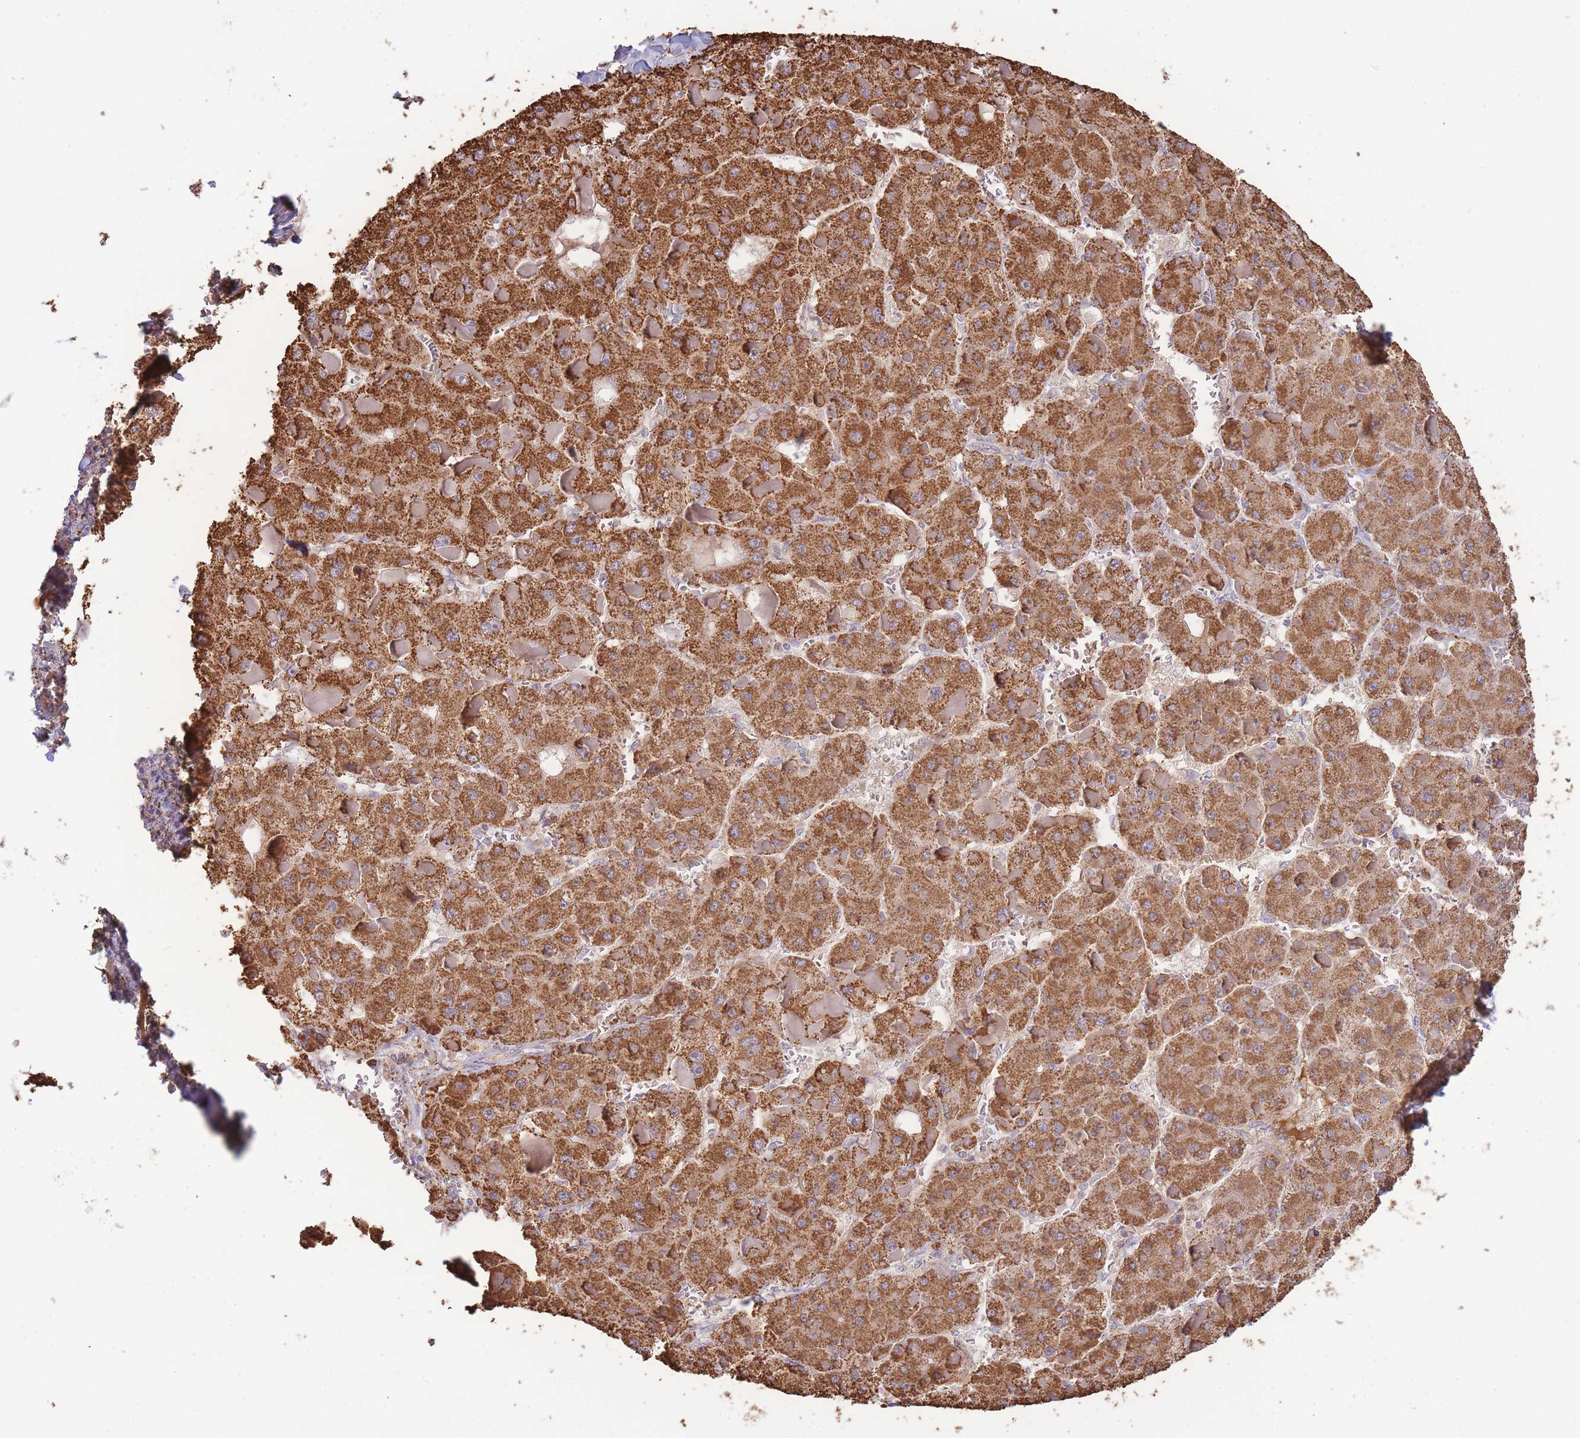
{"staining": {"intensity": "strong", "quantity": ">75%", "location": "cytoplasmic/membranous"}, "tissue": "liver cancer", "cell_type": "Tumor cells", "image_type": "cancer", "snomed": [{"axis": "morphology", "description": "Carcinoma, Hepatocellular, NOS"}, {"axis": "topography", "description": "Liver"}], "caption": "Immunohistochemistry micrograph of liver hepatocellular carcinoma stained for a protein (brown), which exhibits high levels of strong cytoplasmic/membranous positivity in about >75% of tumor cells.", "gene": "MRPL17", "patient": {"sex": "female", "age": 73}}